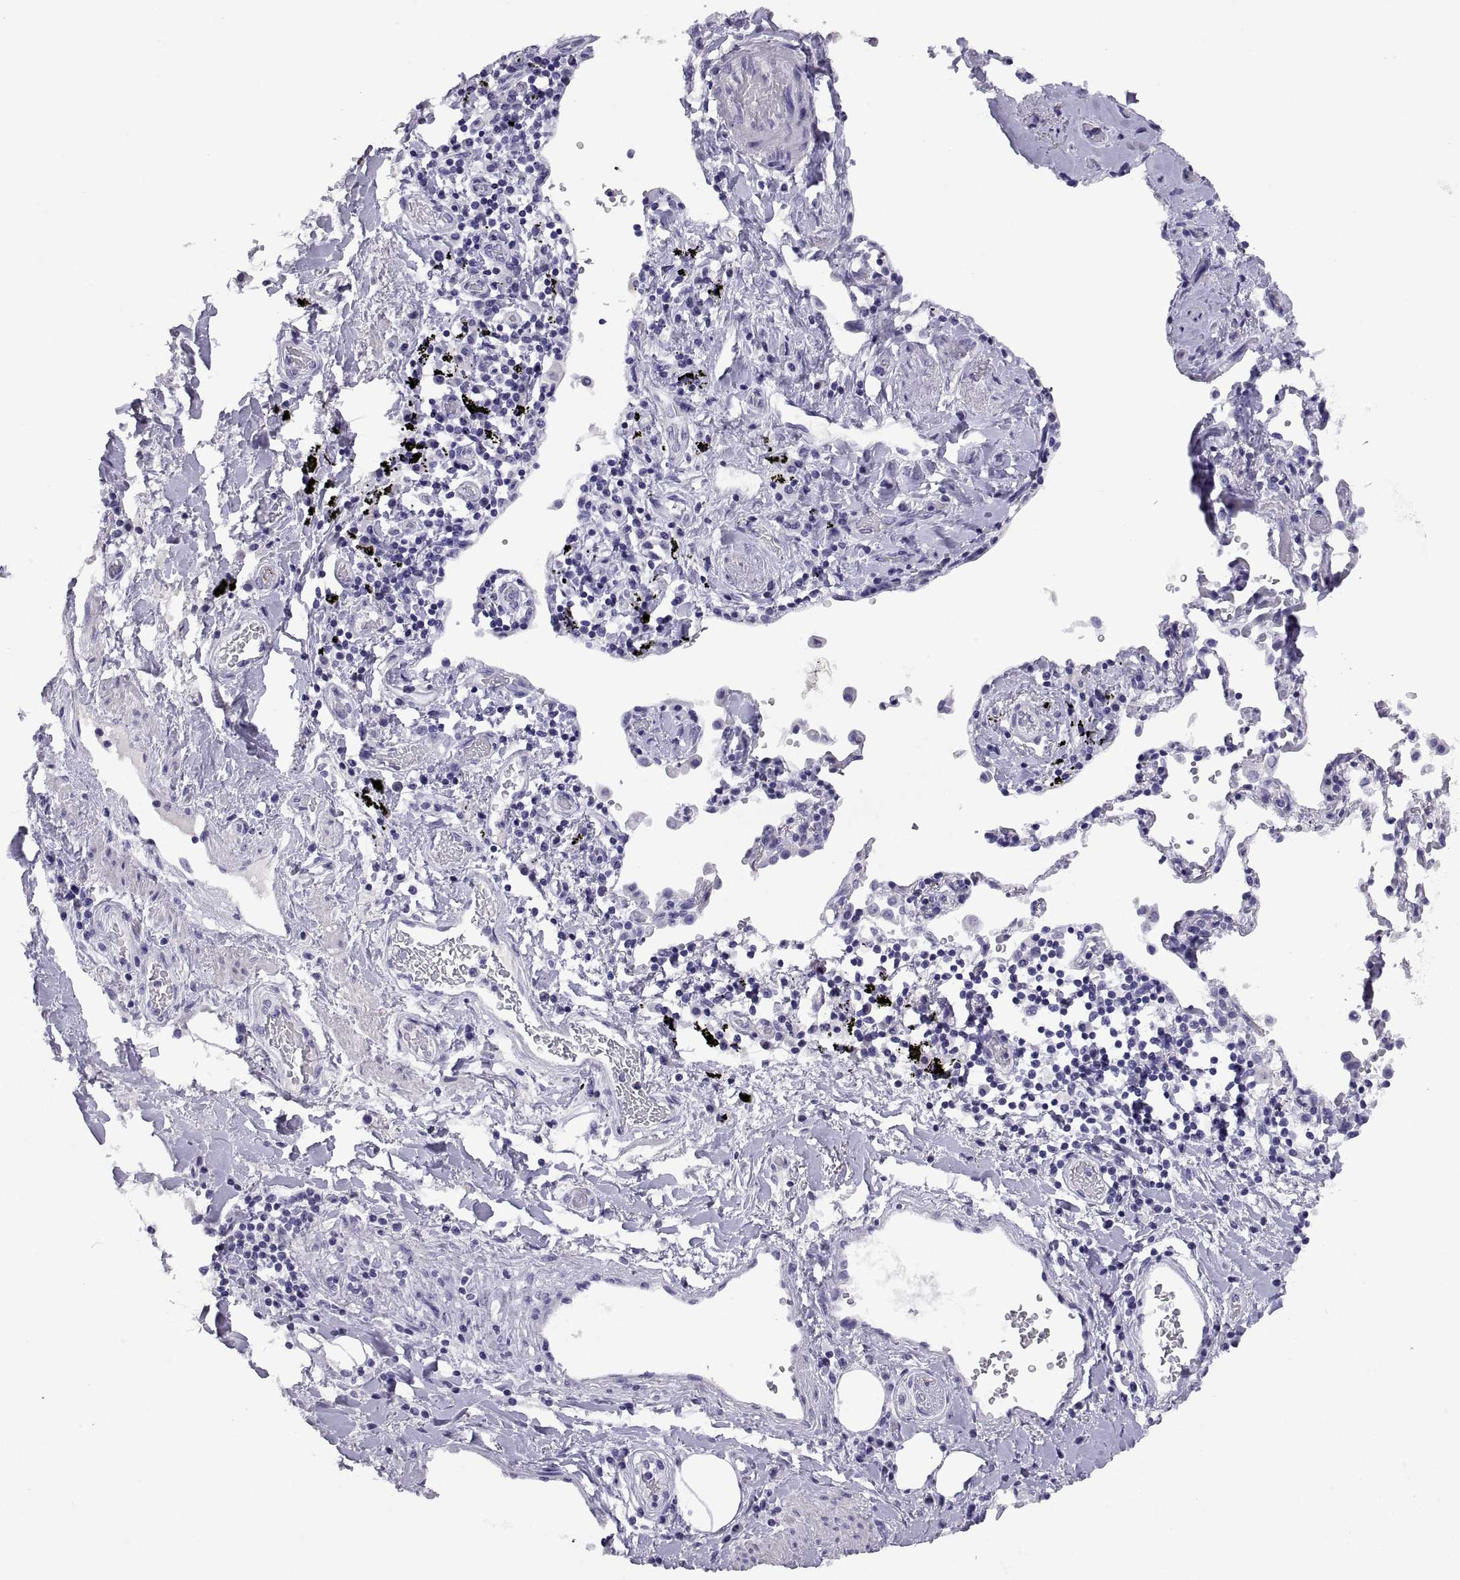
{"staining": {"intensity": "negative", "quantity": "none", "location": "none"}, "tissue": "lung cancer", "cell_type": "Tumor cells", "image_type": "cancer", "snomed": [{"axis": "morphology", "description": "Squamous cell carcinoma, NOS"}, {"axis": "topography", "description": "Lung"}], "caption": "Lung cancer (squamous cell carcinoma) stained for a protein using immunohistochemistry displays no staining tumor cells.", "gene": "RGS20", "patient": {"sex": "male", "age": 57}}